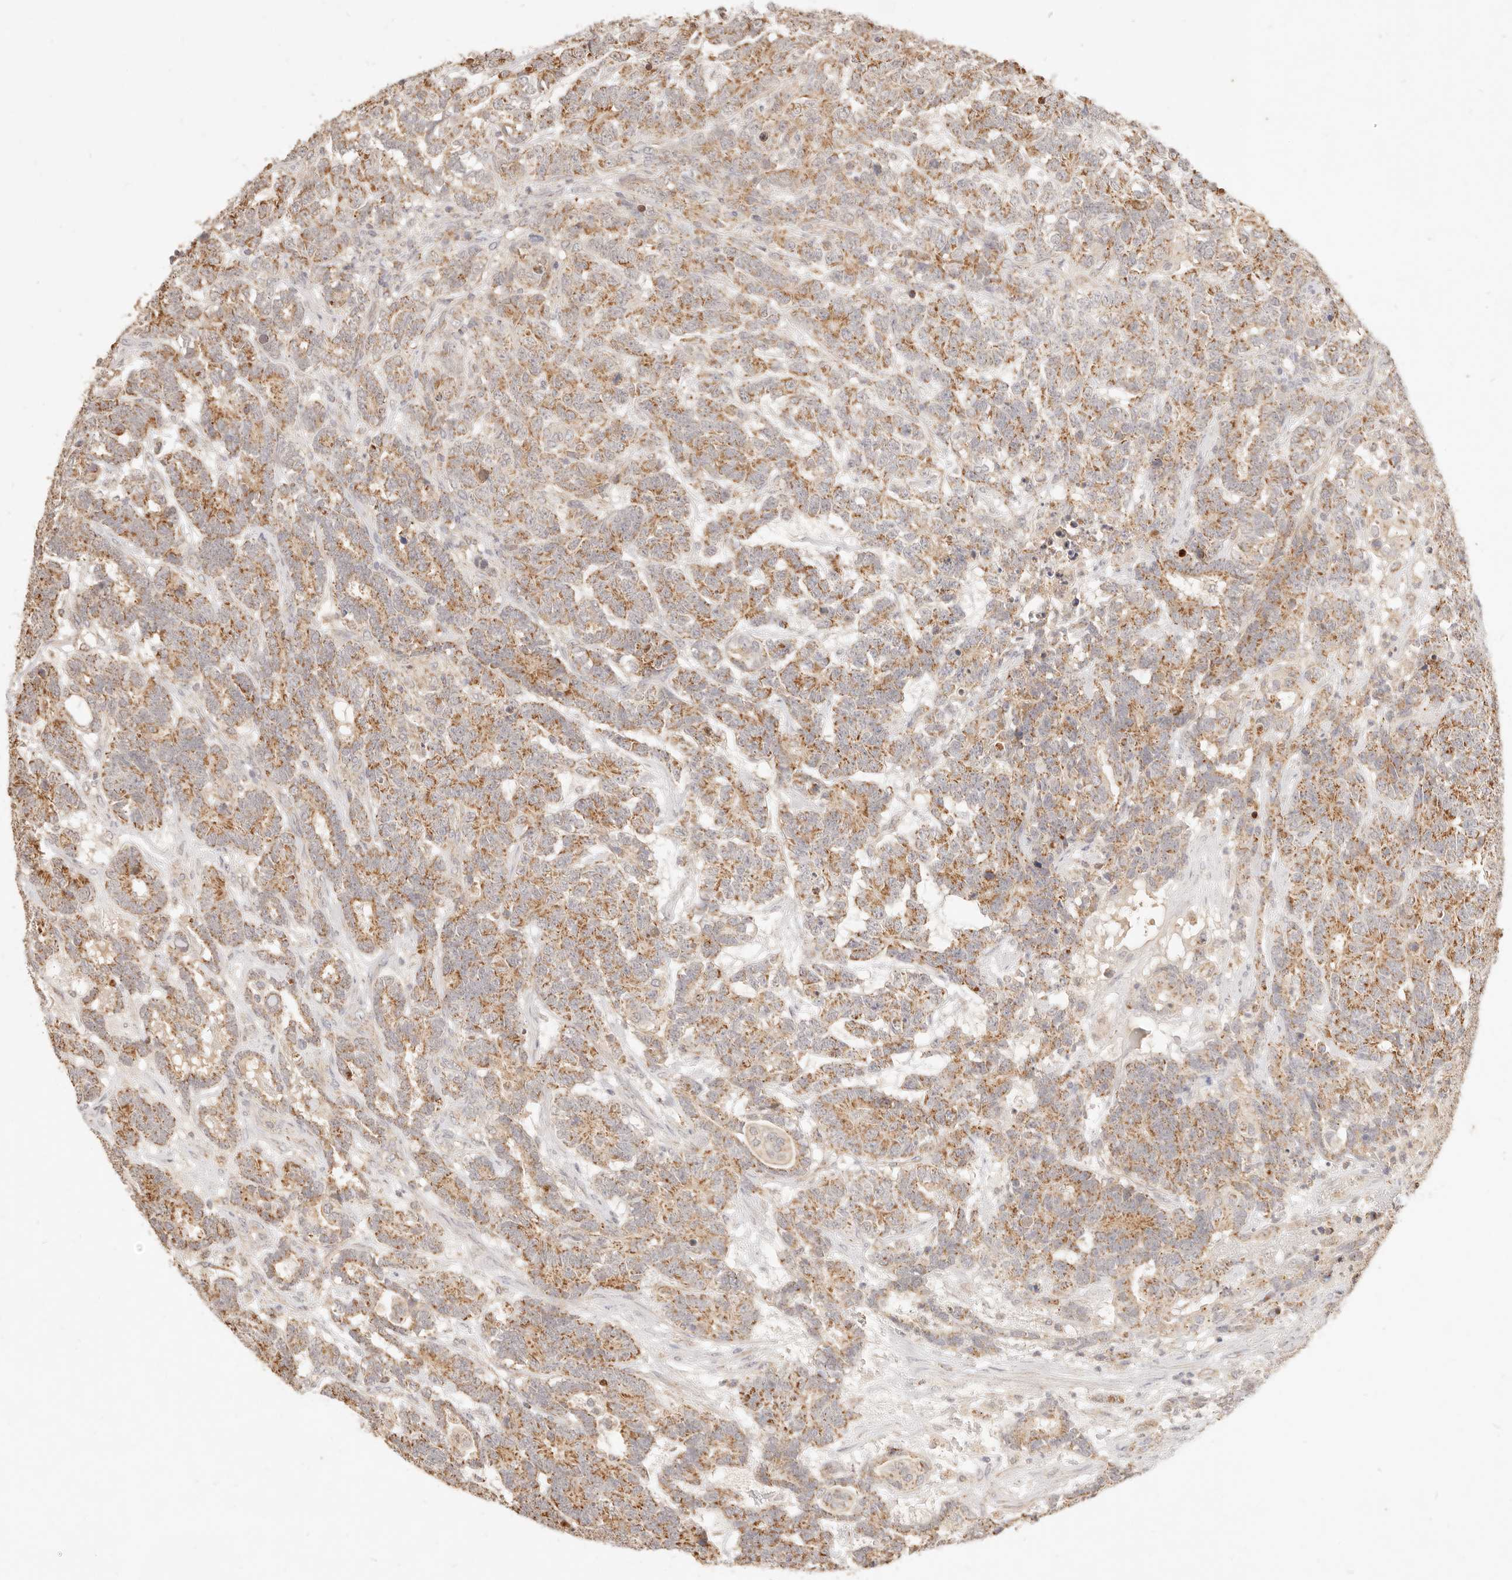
{"staining": {"intensity": "moderate", "quantity": ">75%", "location": "cytoplasmic/membranous"}, "tissue": "testis cancer", "cell_type": "Tumor cells", "image_type": "cancer", "snomed": [{"axis": "morphology", "description": "Carcinoma, Embryonal, NOS"}, {"axis": "topography", "description": "Testis"}], "caption": "Brown immunohistochemical staining in embryonal carcinoma (testis) displays moderate cytoplasmic/membranous positivity in about >75% of tumor cells.", "gene": "CPLANE2", "patient": {"sex": "male", "age": 26}}